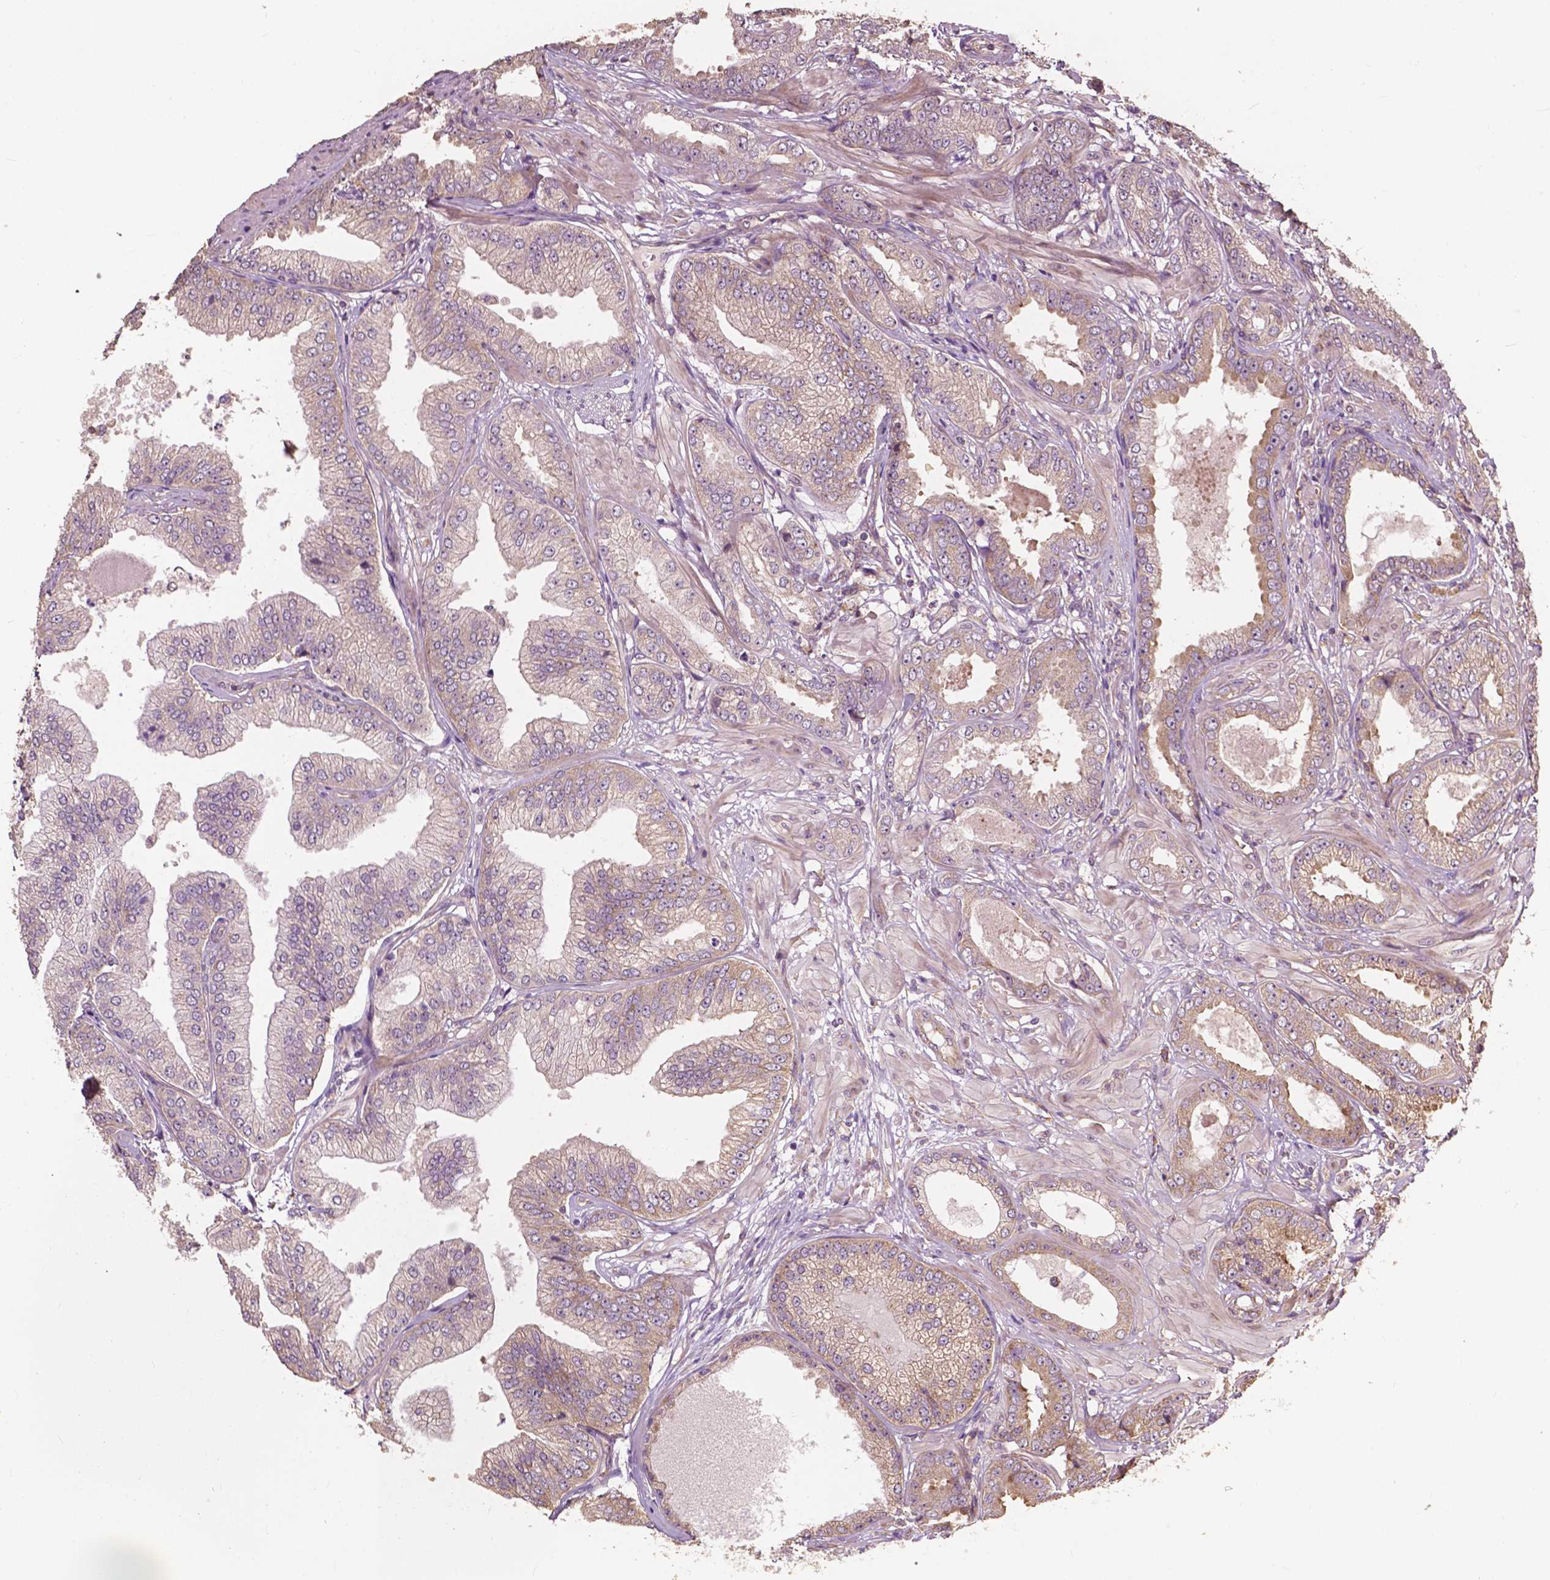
{"staining": {"intensity": "weak", "quantity": "<25%", "location": "cytoplasmic/membranous"}, "tissue": "prostate cancer", "cell_type": "Tumor cells", "image_type": "cancer", "snomed": [{"axis": "morphology", "description": "Adenocarcinoma, Low grade"}, {"axis": "topography", "description": "Prostate"}], "caption": "High magnification brightfield microscopy of prostate cancer stained with DAB (brown) and counterstained with hematoxylin (blue): tumor cells show no significant expression.", "gene": "G3BP1", "patient": {"sex": "male", "age": 55}}